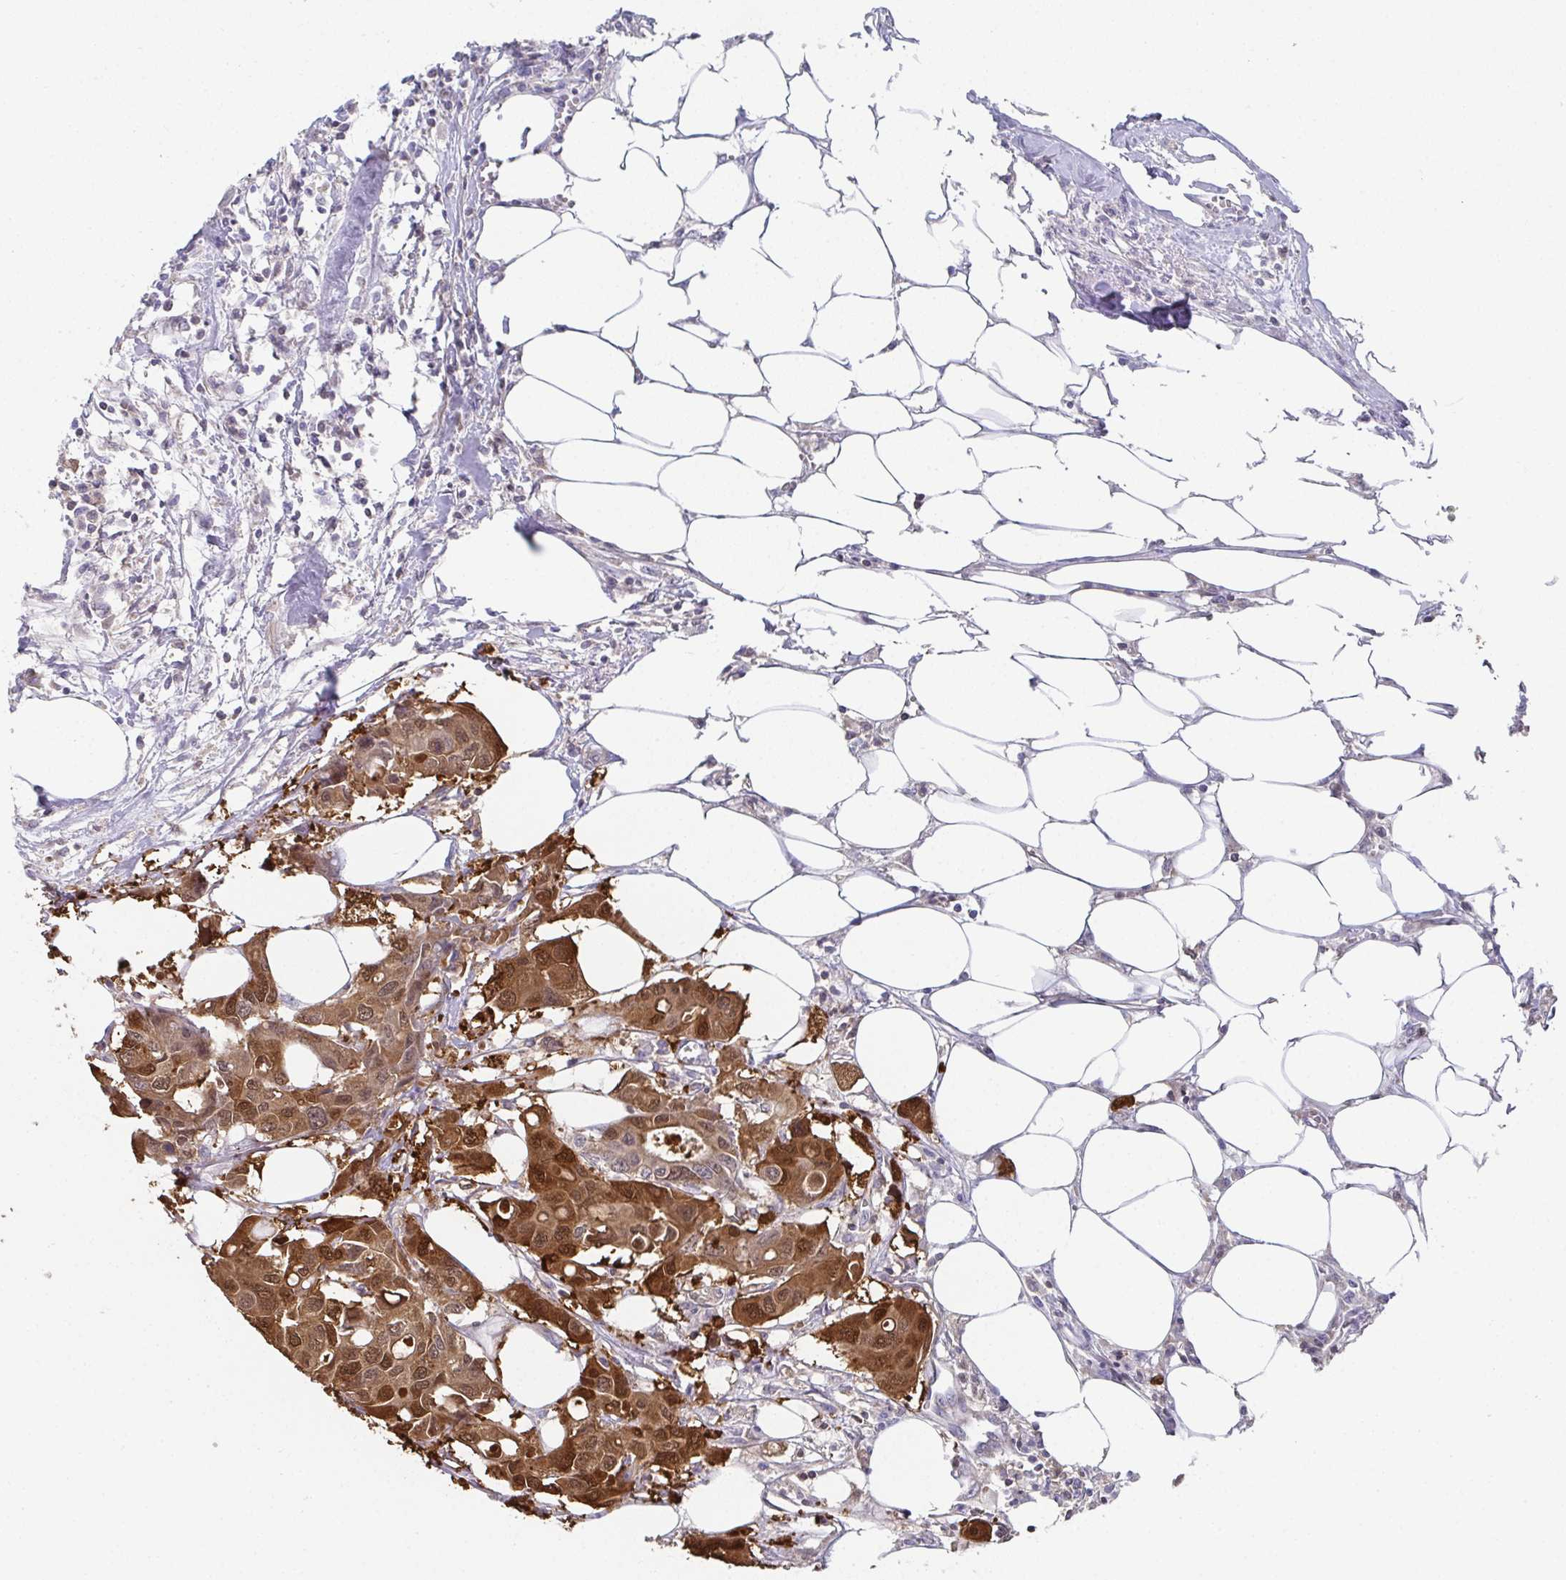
{"staining": {"intensity": "moderate", "quantity": ">75%", "location": "cytoplasmic/membranous,nuclear"}, "tissue": "colorectal cancer", "cell_type": "Tumor cells", "image_type": "cancer", "snomed": [{"axis": "morphology", "description": "Adenocarcinoma, NOS"}, {"axis": "topography", "description": "Colon"}], "caption": "The photomicrograph shows immunohistochemical staining of adenocarcinoma (colorectal). There is moderate cytoplasmic/membranous and nuclear positivity is appreciated in approximately >75% of tumor cells.", "gene": "RBP1", "patient": {"sex": "male", "age": 77}}